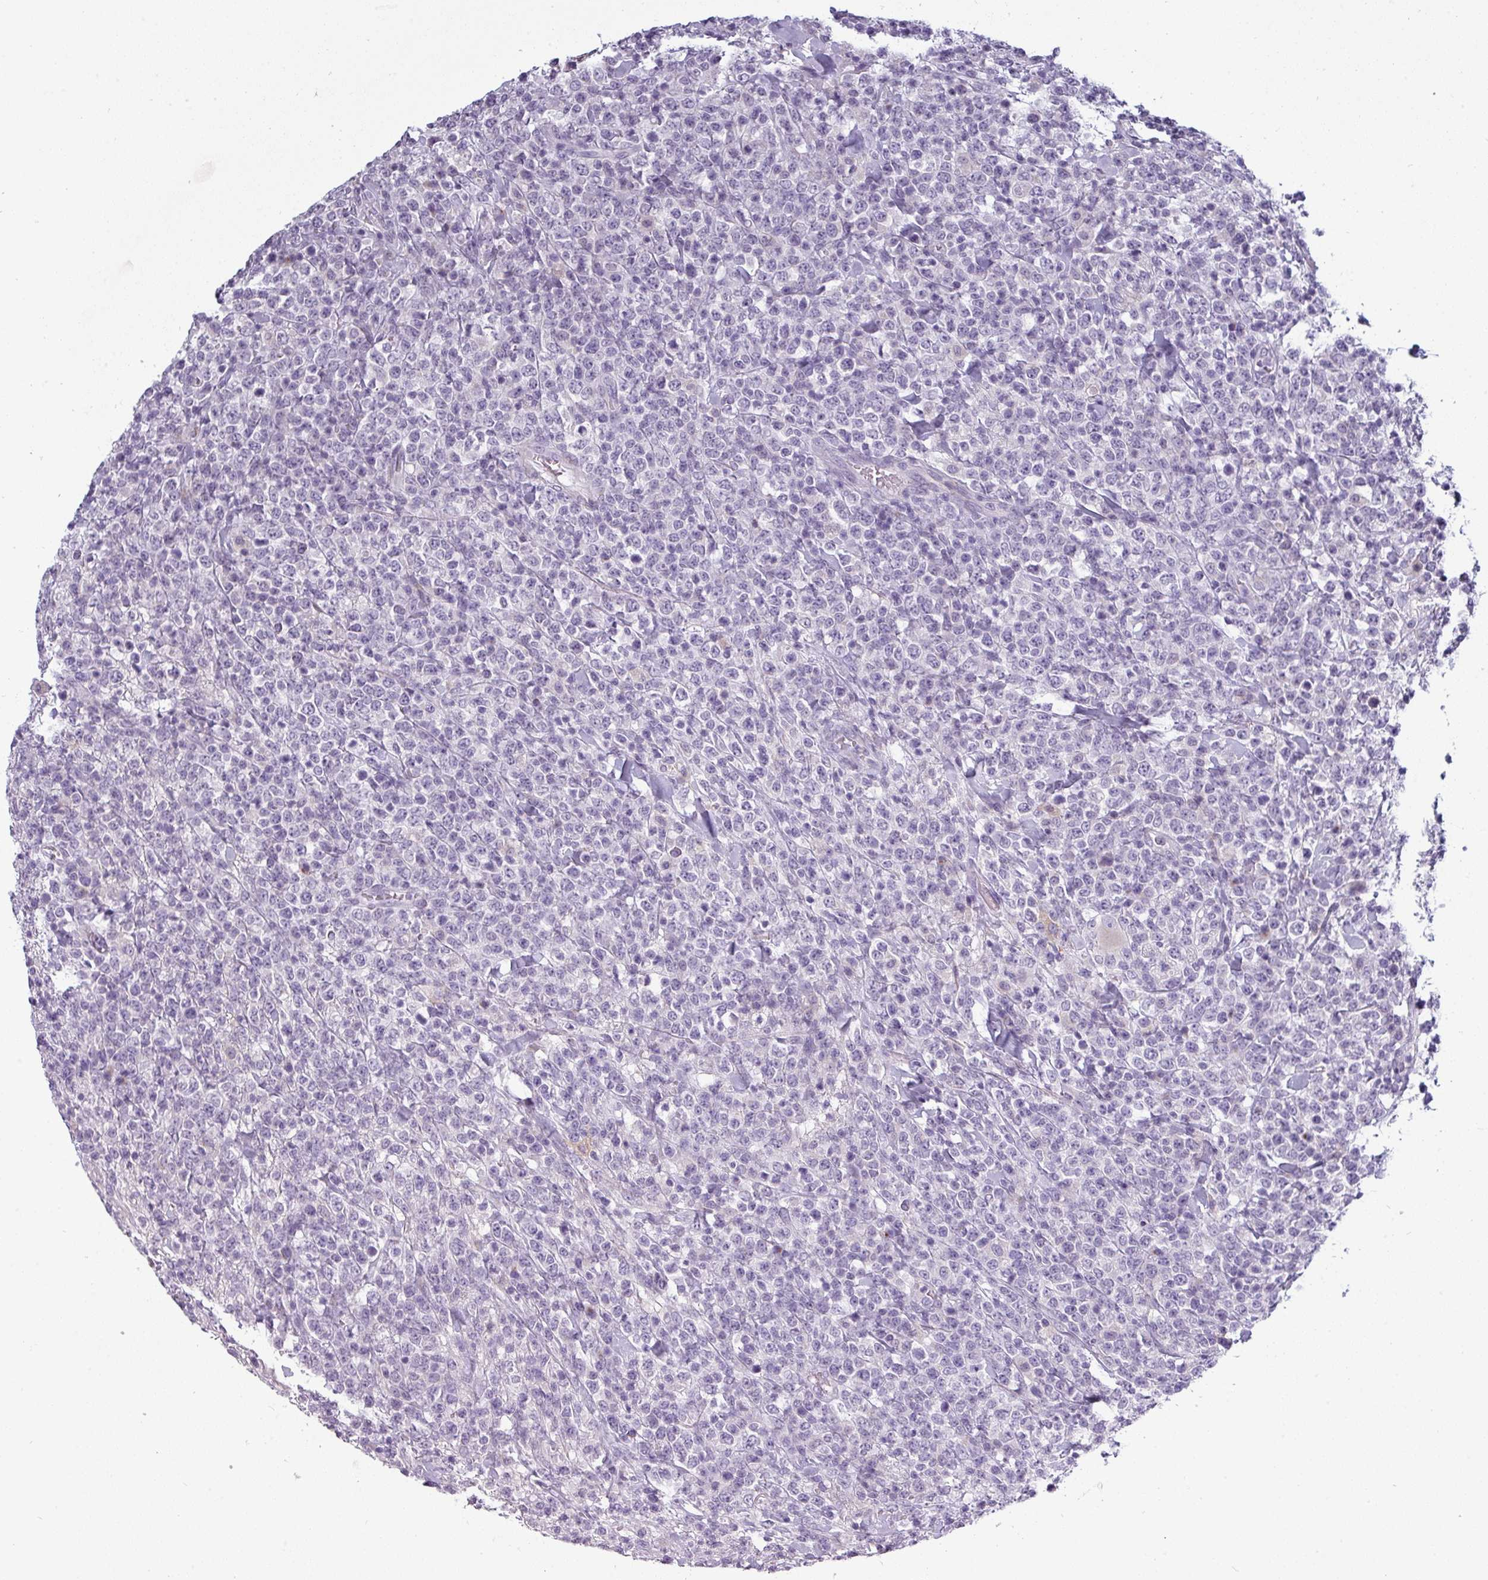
{"staining": {"intensity": "negative", "quantity": "none", "location": "none"}, "tissue": "lymphoma", "cell_type": "Tumor cells", "image_type": "cancer", "snomed": [{"axis": "morphology", "description": "Malignant lymphoma, non-Hodgkin's type, High grade"}, {"axis": "topography", "description": "Colon"}], "caption": "Tumor cells show no significant protein expression in lymphoma.", "gene": "SLC26A9", "patient": {"sex": "female", "age": 53}}